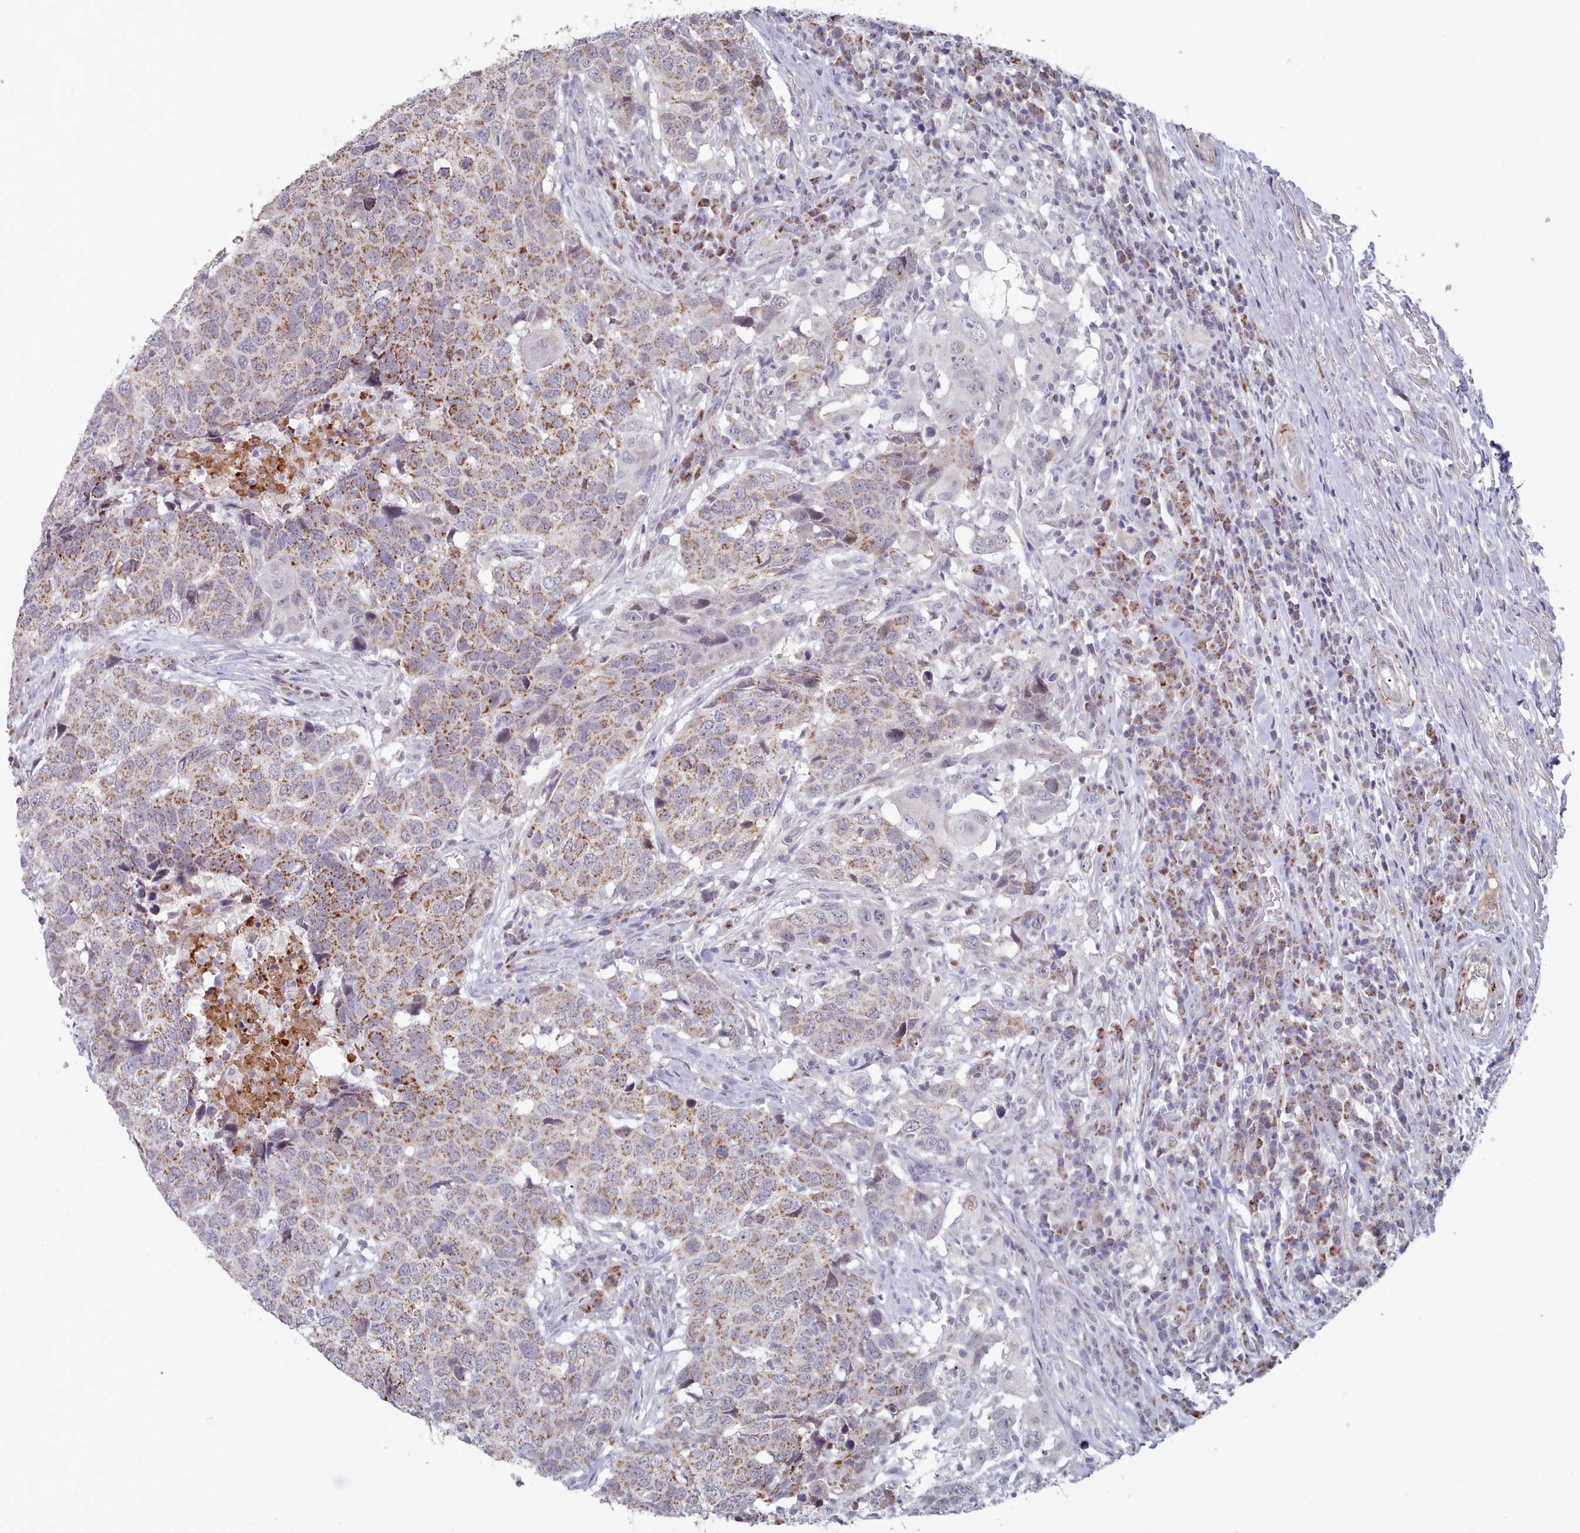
{"staining": {"intensity": "moderate", "quantity": ">75%", "location": "cytoplasmic/membranous"}, "tissue": "head and neck cancer", "cell_type": "Tumor cells", "image_type": "cancer", "snomed": [{"axis": "morphology", "description": "Normal tissue, NOS"}, {"axis": "morphology", "description": "Squamous cell carcinoma, NOS"}, {"axis": "topography", "description": "Skeletal muscle"}, {"axis": "topography", "description": "Vascular tissue"}, {"axis": "topography", "description": "Peripheral nerve tissue"}, {"axis": "topography", "description": "Head-Neck"}], "caption": "Head and neck cancer was stained to show a protein in brown. There is medium levels of moderate cytoplasmic/membranous staining in approximately >75% of tumor cells.", "gene": "TRARG1", "patient": {"sex": "male", "age": 66}}